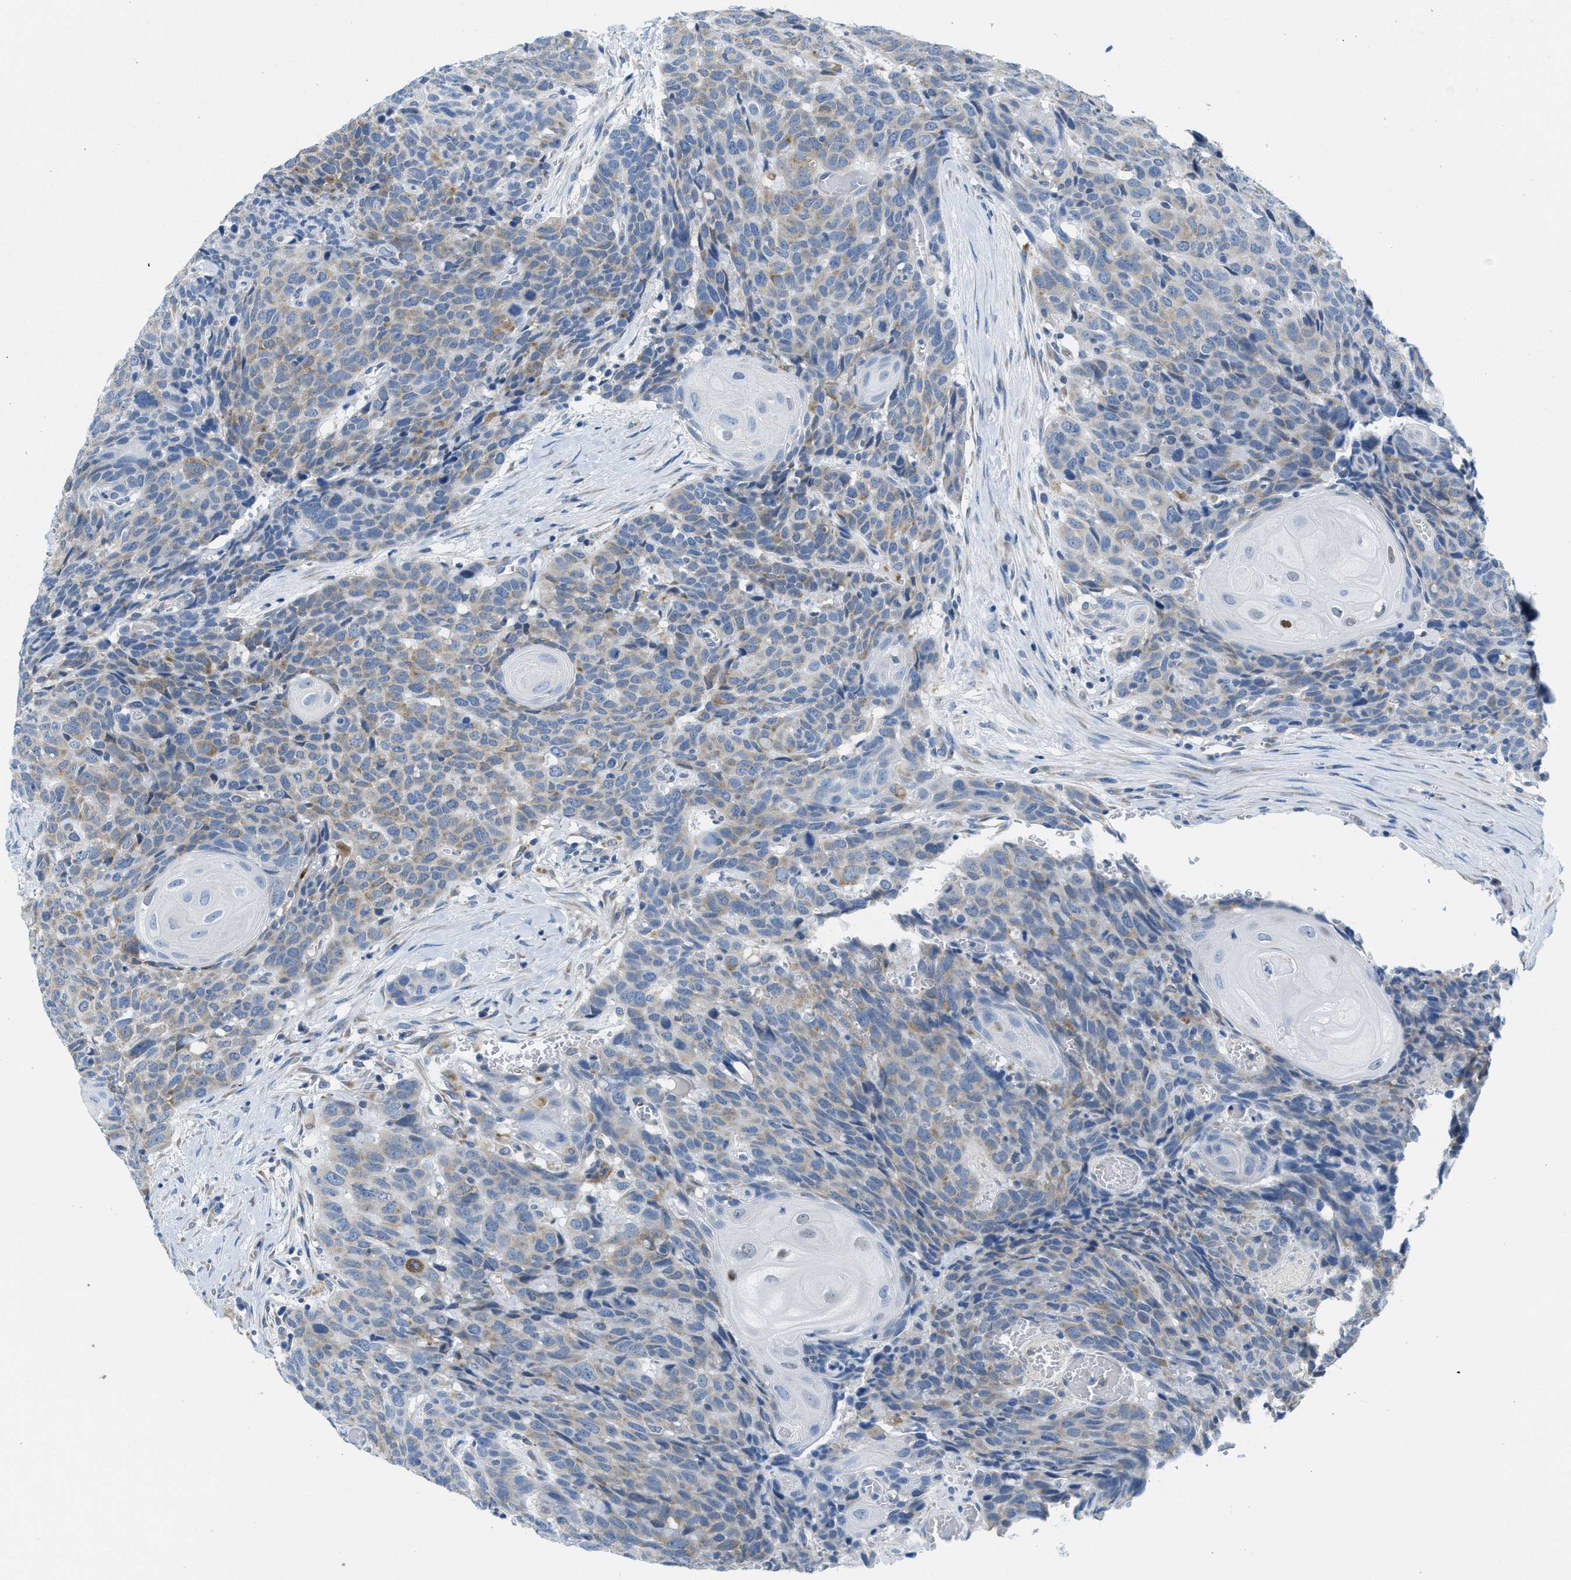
{"staining": {"intensity": "weak", "quantity": "25%-75%", "location": "cytoplasmic/membranous"}, "tissue": "head and neck cancer", "cell_type": "Tumor cells", "image_type": "cancer", "snomed": [{"axis": "morphology", "description": "Squamous cell carcinoma, NOS"}, {"axis": "topography", "description": "Head-Neck"}], "caption": "Immunohistochemistry photomicrograph of human head and neck cancer (squamous cell carcinoma) stained for a protein (brown), which displays low levels of weak cytoplasmic/membranous expression in approximately 25%-75% of tumor cells.", "gene": "PTDSS1", "patient": {"sex": "male", "age": 66}}